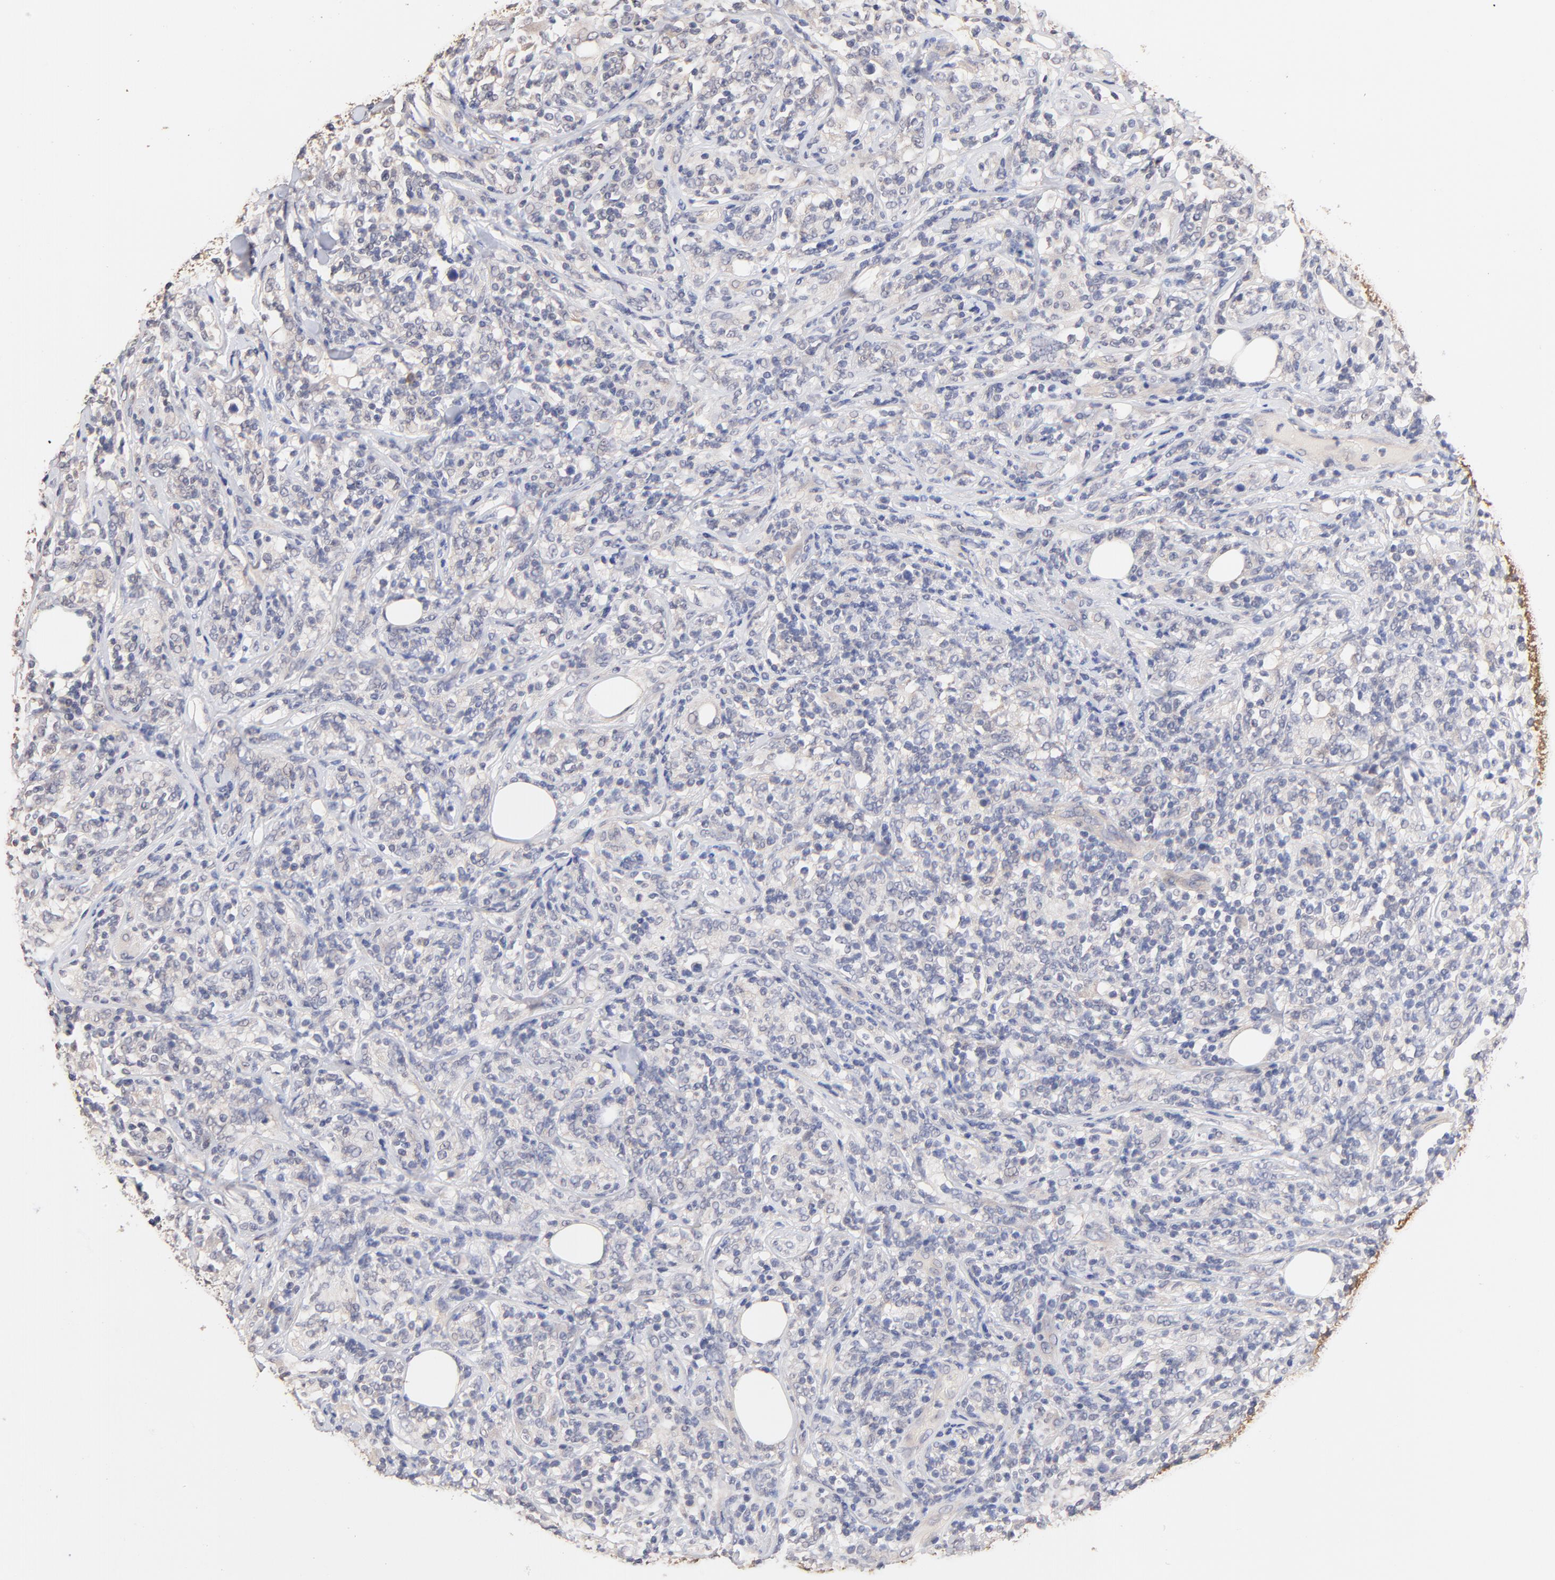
{"staining": {"intensity": "negative", "quantity": "none", "location": "none"}, "tissue": "lymphoma", "cell_type": "Tumor cells", "image_type": "cancer", "snomed": [{"axis": "morphology", "description": "Malignant lymphoma, non-Hodgkin's type, High grade"}, {"axis": "topography", "description": "Lymph node"}], "caption": "Photomicrograph shows no protein staining in tumor cells of high-grade malignant lymphoma, non-Hodgkin's type tissue.", "gene": "RIBC2", "patient": {"sex": "female", "age": 84}}